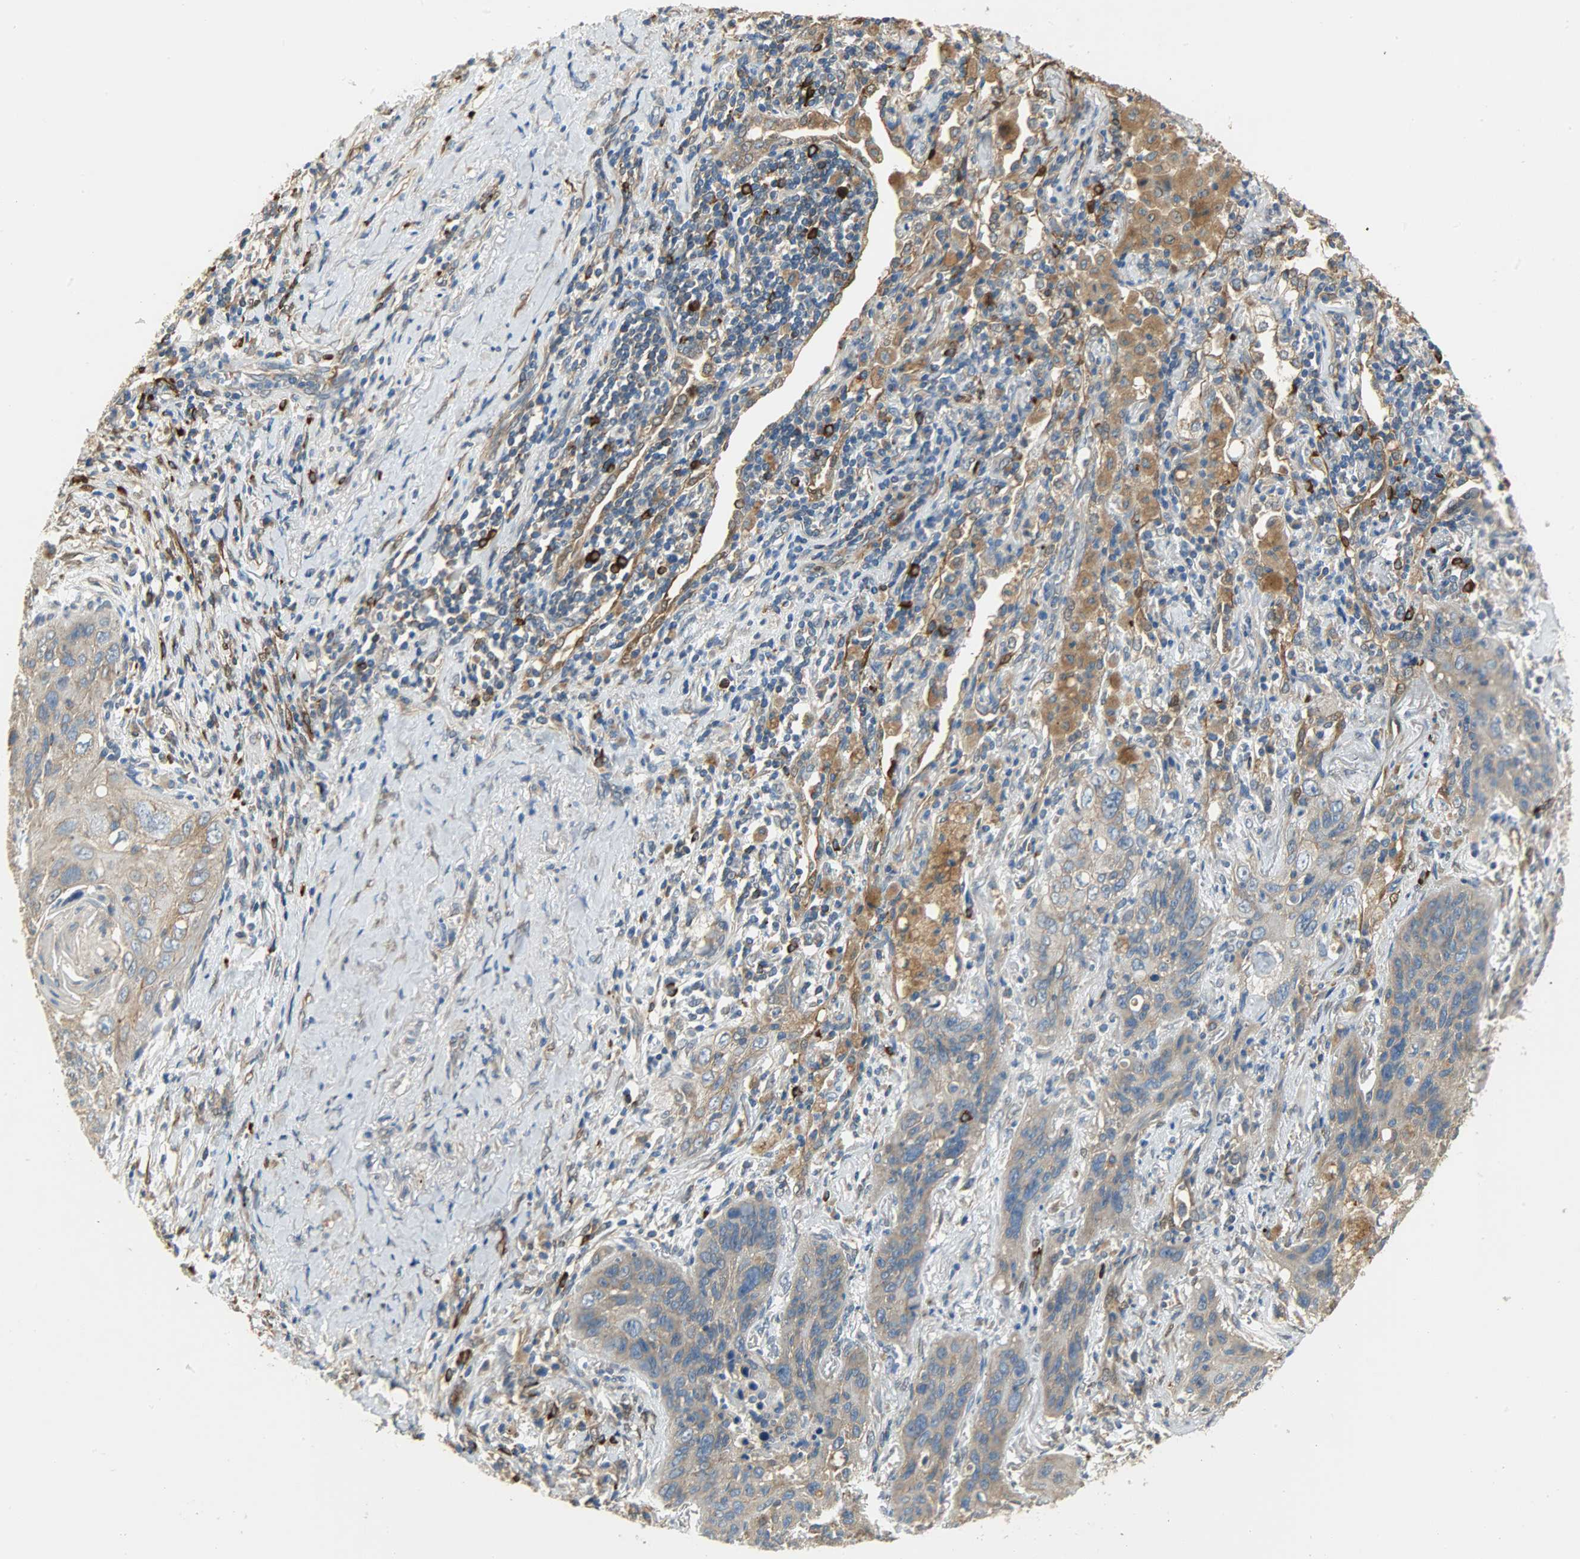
{"staining": {"intensity": "moderate", "quantity": ">75%", "location": "cytoplasmic/membranous"}, "tissue": "lung cancer", "cell_type": "Tumor cells", "image_type": "cancer", "snomed": [{"axis": "morphology", "description": "Squamous cell carcinoma, NOS"}, {"axis": "topography", "description": "Lung"}], "caption": "Moderate cytoplasmic/membranous positivity is present in about >75% of tumor cells in lung squamous cell carcinoma.", "gene": "C1orf198", "patient": {"sex": "female", "age": 67}}